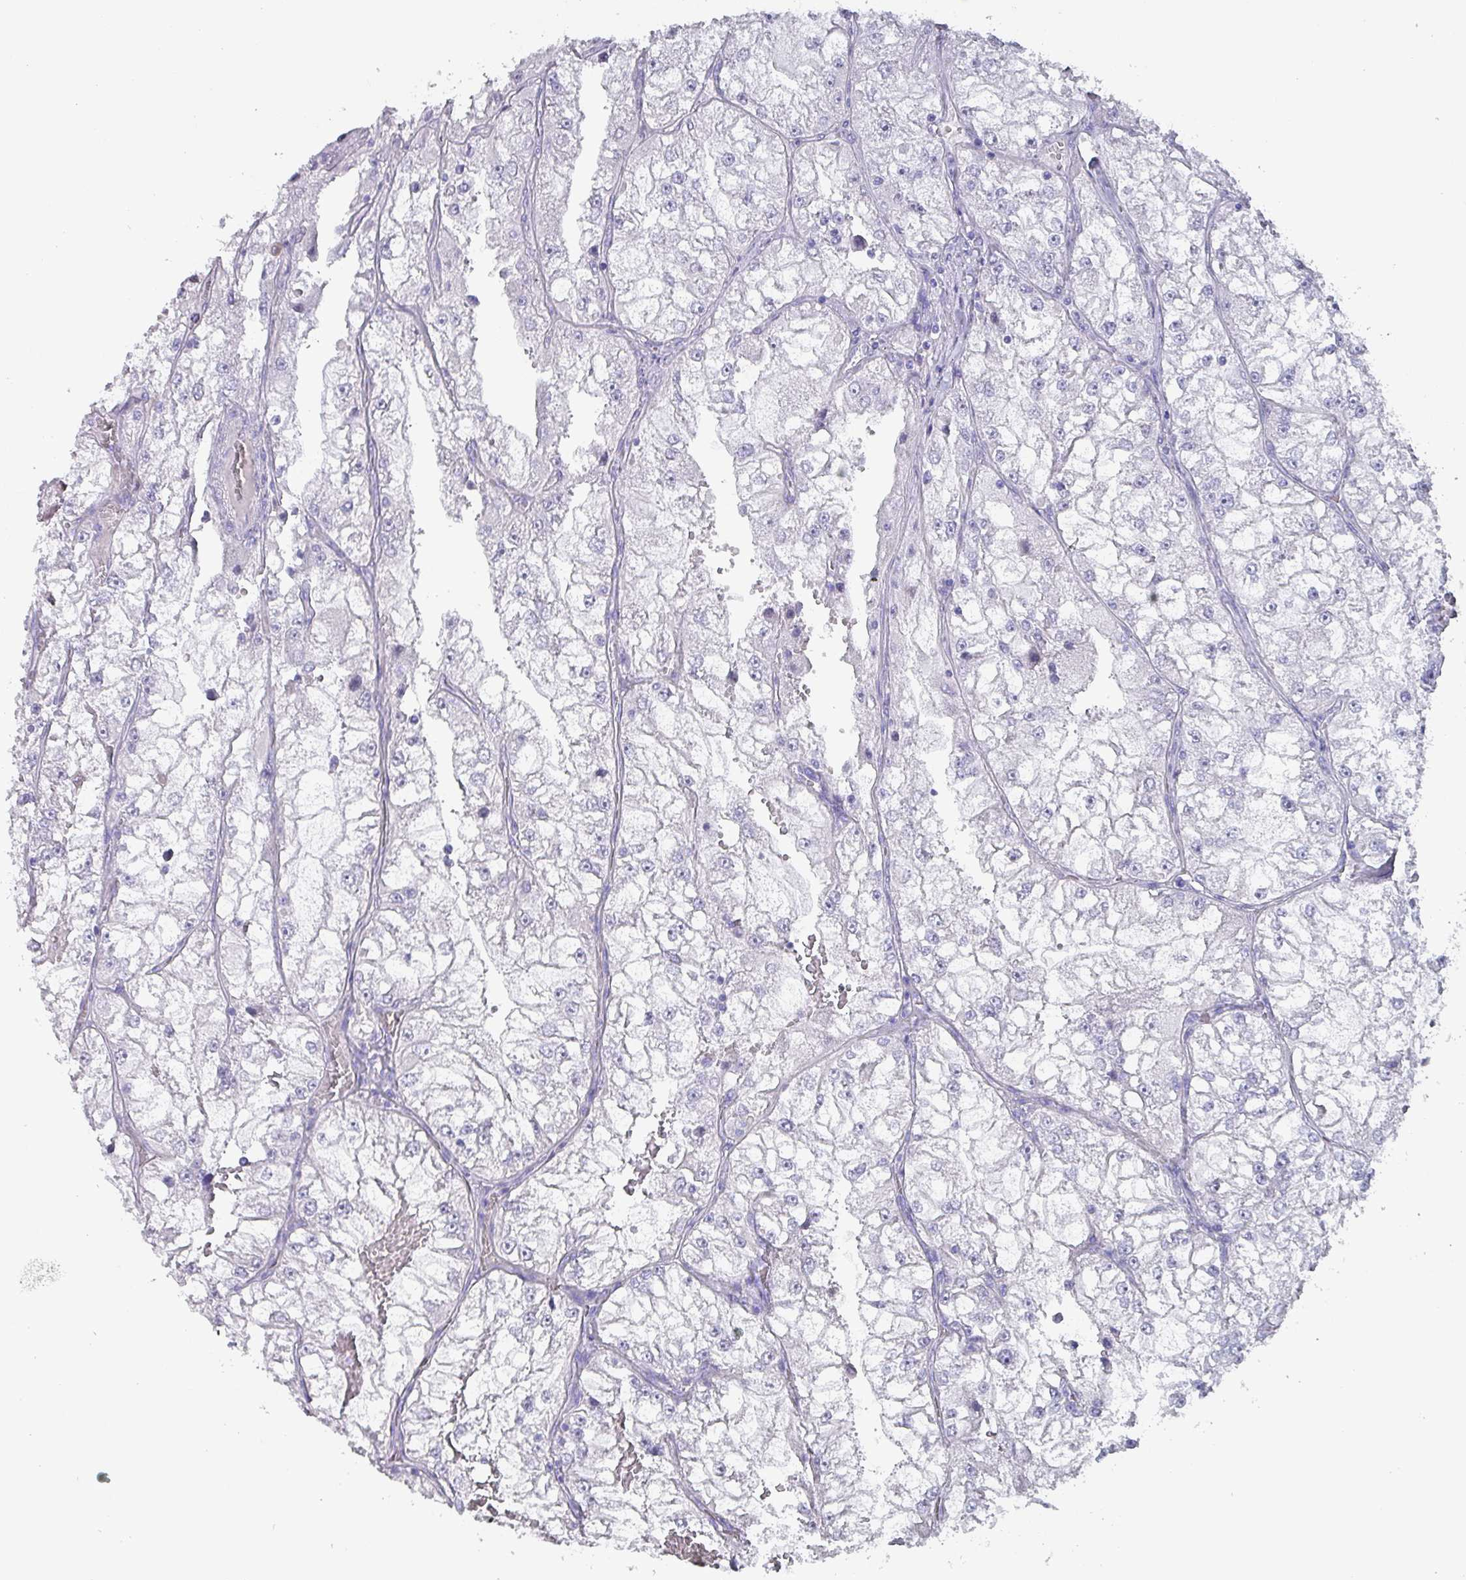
{"staining": {"intensity": "negative", "quantity": "none", "location": "none"}, "tissue": "renal cancer", "cell_type": "Tumor cells", "image_type": "cancer", "snomed": [{"axis": "morphology", "description": "Adenocarcinoma, NOS"}, {"axis": "topography", "description": "Kidney"}], "caption": "Immunohistochemistry (IHC) image of renal cancer stained for a protein (brown), which shows no staining in tumor cells.", "gene": "INS-IGF2", "patient": {"sex": "female", "age": 72}}